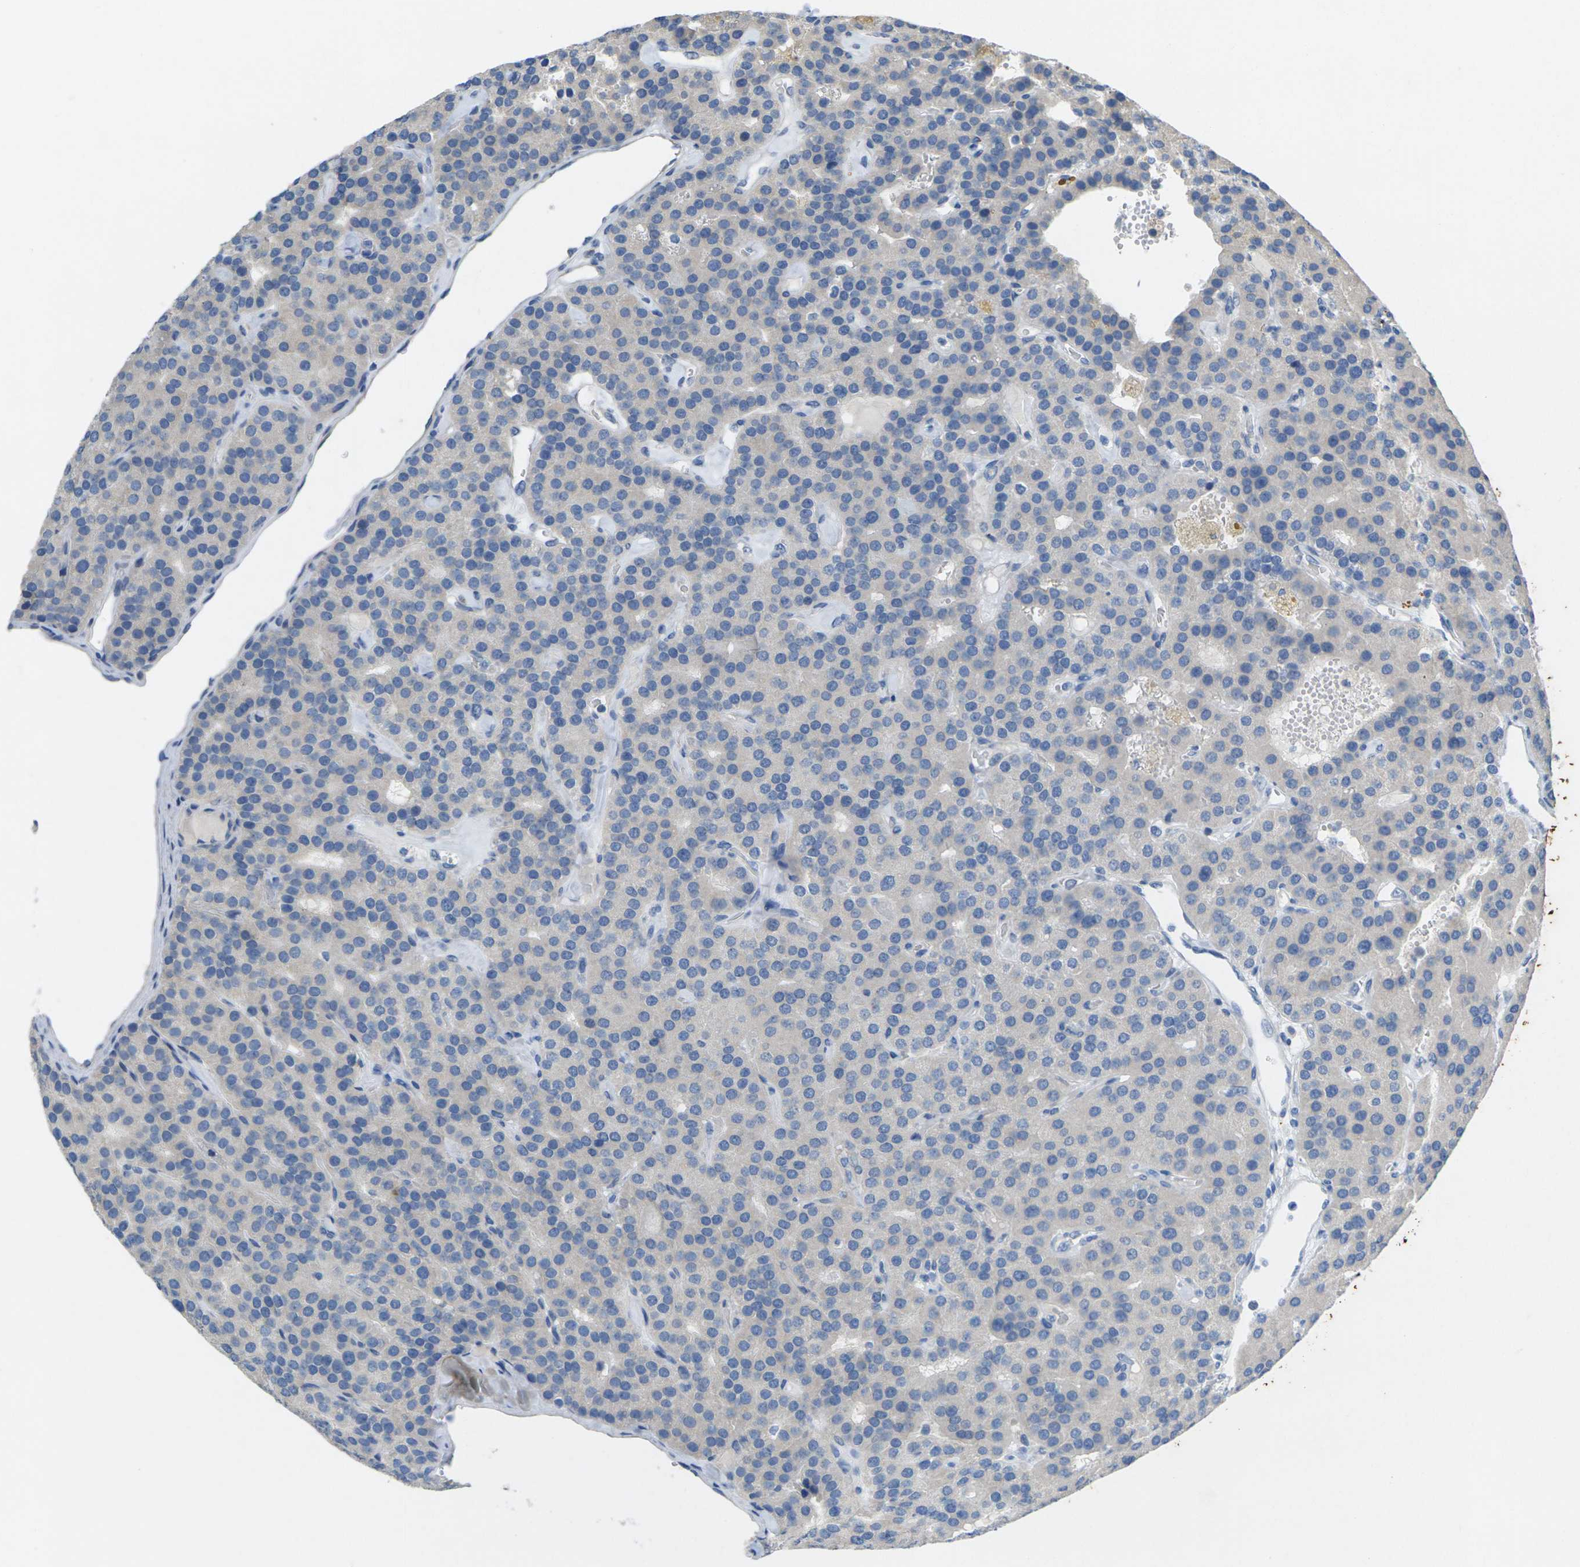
{"staining": {"intensity": "negative", "quantity": "none", "location": "none"}, "tissue": "parathyroid gland", "cell_type": "Glandular cells", "image_type": "normal", "snomed": [{"axis": "morphology", "description": "Normal tissue, NOS"}, {"axis": "morphology", "description": "Adenoma, NOS"}, {"axis": "topography", "description": "Parathyroid gland"}], "caption": "Immunohistochemistry (IHC) of benign human parathyroid gland shows no staining in glandular cells. The staining was performed using DAB to visualize the protein expression in brown, while the nuclei were stained in blue with hematoxylin (Magnification: 20x).", "gene": "TNNI3", "patient": {"sex": "female", "age": 86}}